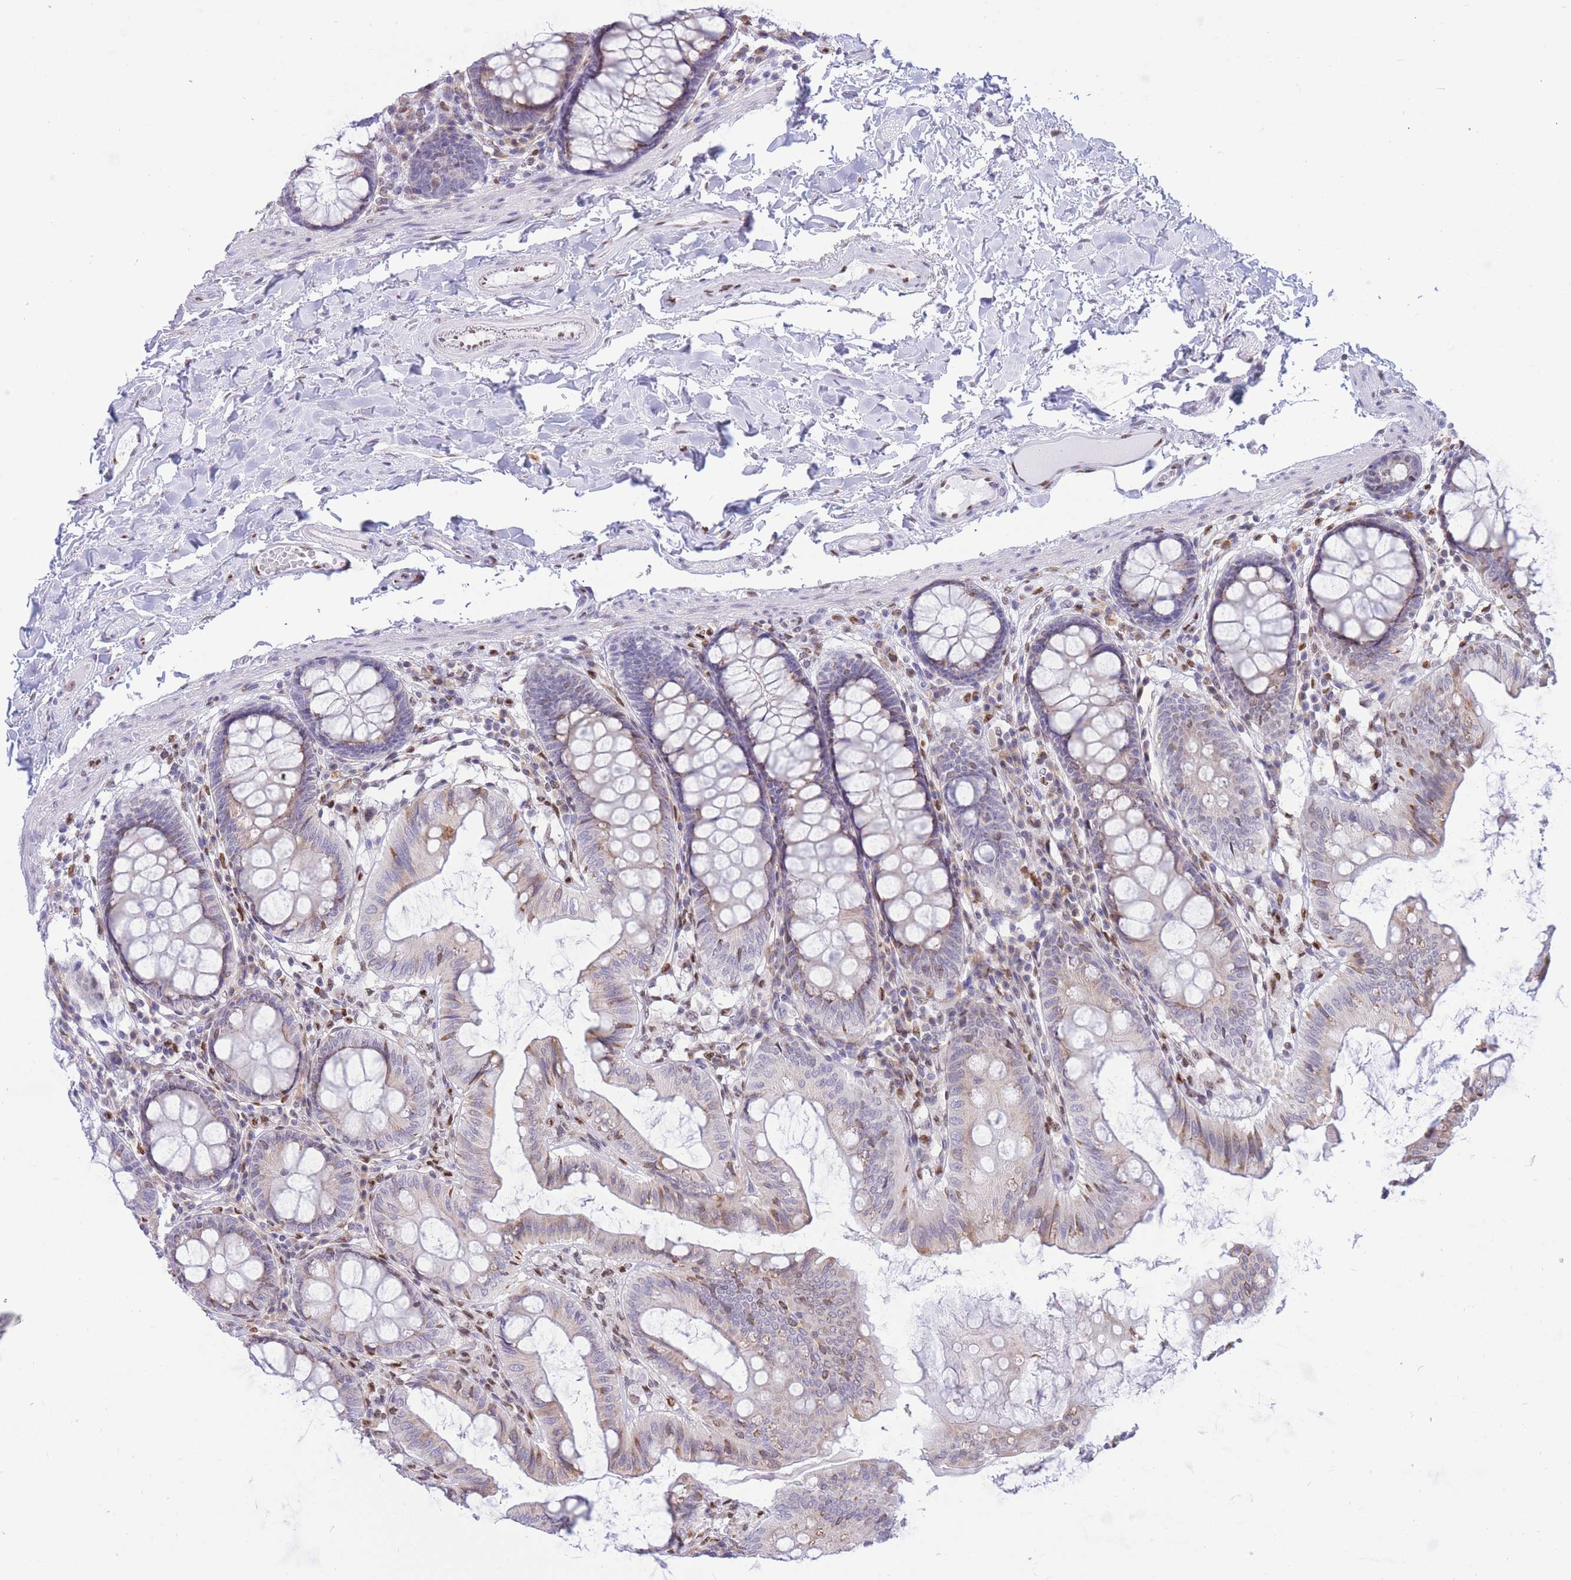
{"staining": {"intensity": "weak", "quantity": ">75%", "location": "nuclear"}, "tissue": "colon", "cell_type": "Endothelial cells", "image_type": "normal", "snomed": [{"axis": "morphology", "description": "Normal tissue, NOS"}, {"axis": "topography", "description": "Colon"}], "caption": "Immunohistochemical staining of unremarkable colon reveals weak nuclear protein staining in about >75% of endothelial cells.", "gene": "FAM153A", "patient": {"sex": "male", "age": 84}}